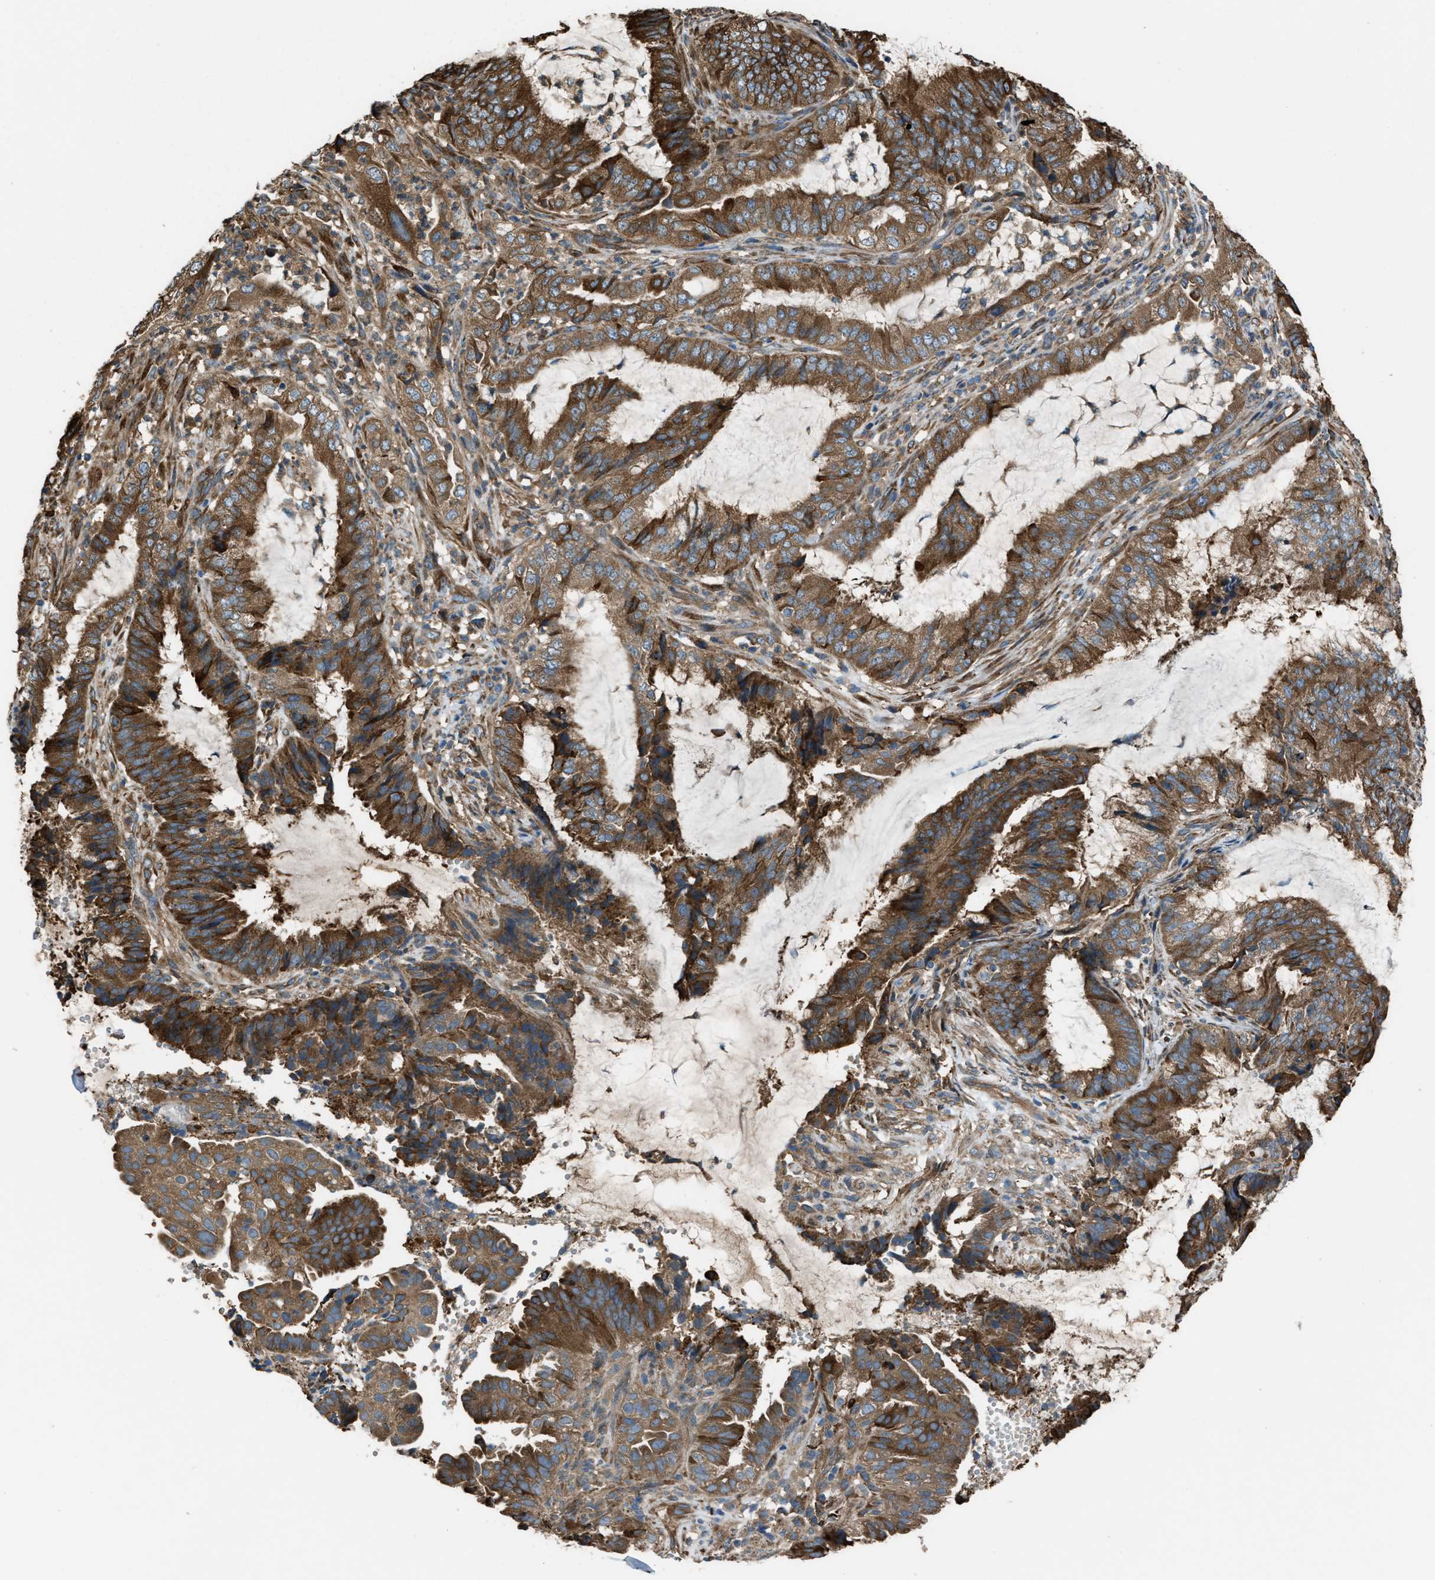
{"staining": {"intensity": "strong", "quantity": ">75%", "location": "cytoplasmic/membranous"}, "tissue": "endometrial cancer", "cell_type": "Tumor cells", "image_type": "cancer", "snomed": [{"axis": "morphology", "description": "Adenocarcinoma, NOS"}, {"axis": "topography", "description": "Endometrium"}], "caption": "Immunohistochemical staining of adenocarcinoma (endometrial) shows strong cytoplasmic/membranous protein expression in about >75% of tumor cells. (DAB IHC with brightfield microscopy, high magnification).", "gene": "TRPC1", "patient": {"sex": "female", "age": 51}}